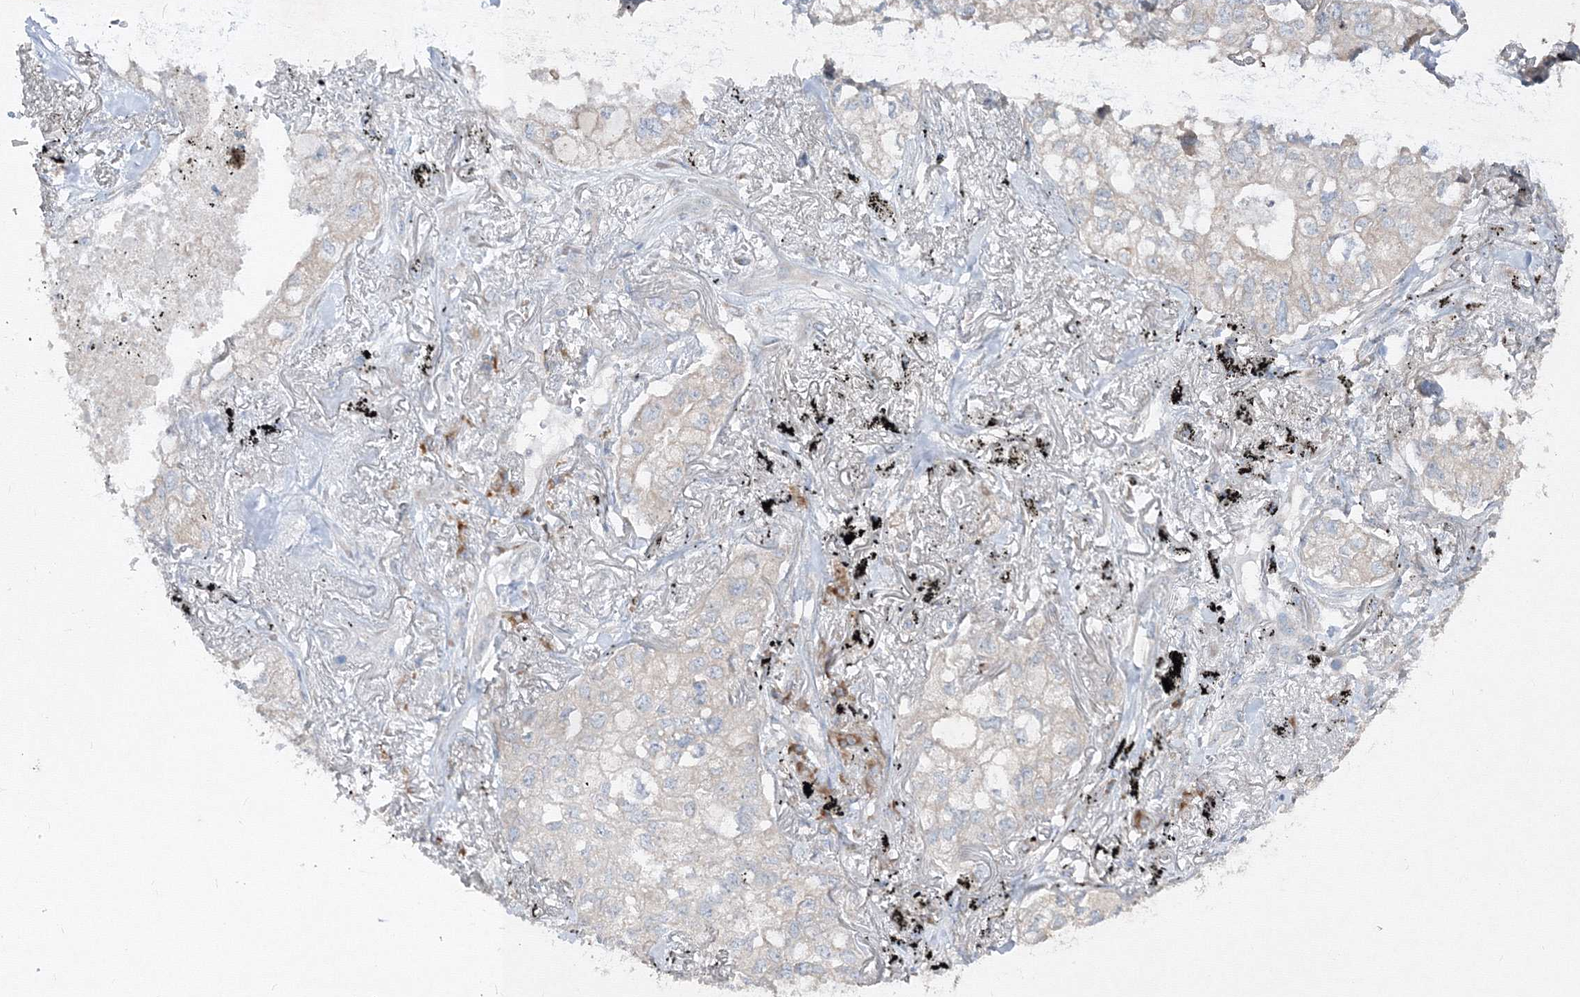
{"staining": {"intensity": "weak", "quantity": "<25%", "location": "cytoplasmic/membranous"}, "tissue": "lung cancer", "cell_type": "Tumor cells", "image_type": "cancer", "snomed": [{"axis": "morphology", "description": "Adenocarcinoma, NOS"}, {"axis": "topography", "description": "Lung"}], "caption": "Immunohistochemical staining of lung cancer (adenocarcinoma) shows no significant staining in tumor cells. Brightfield microscopy of immunohistochemistry stained with DAB (3,3'-diaminobenzidine) (brown) and hematoxylin (blue), captured at high magnification.", "gene": "IFNAR1", "patient": {"sex": "male", "age": 65}}